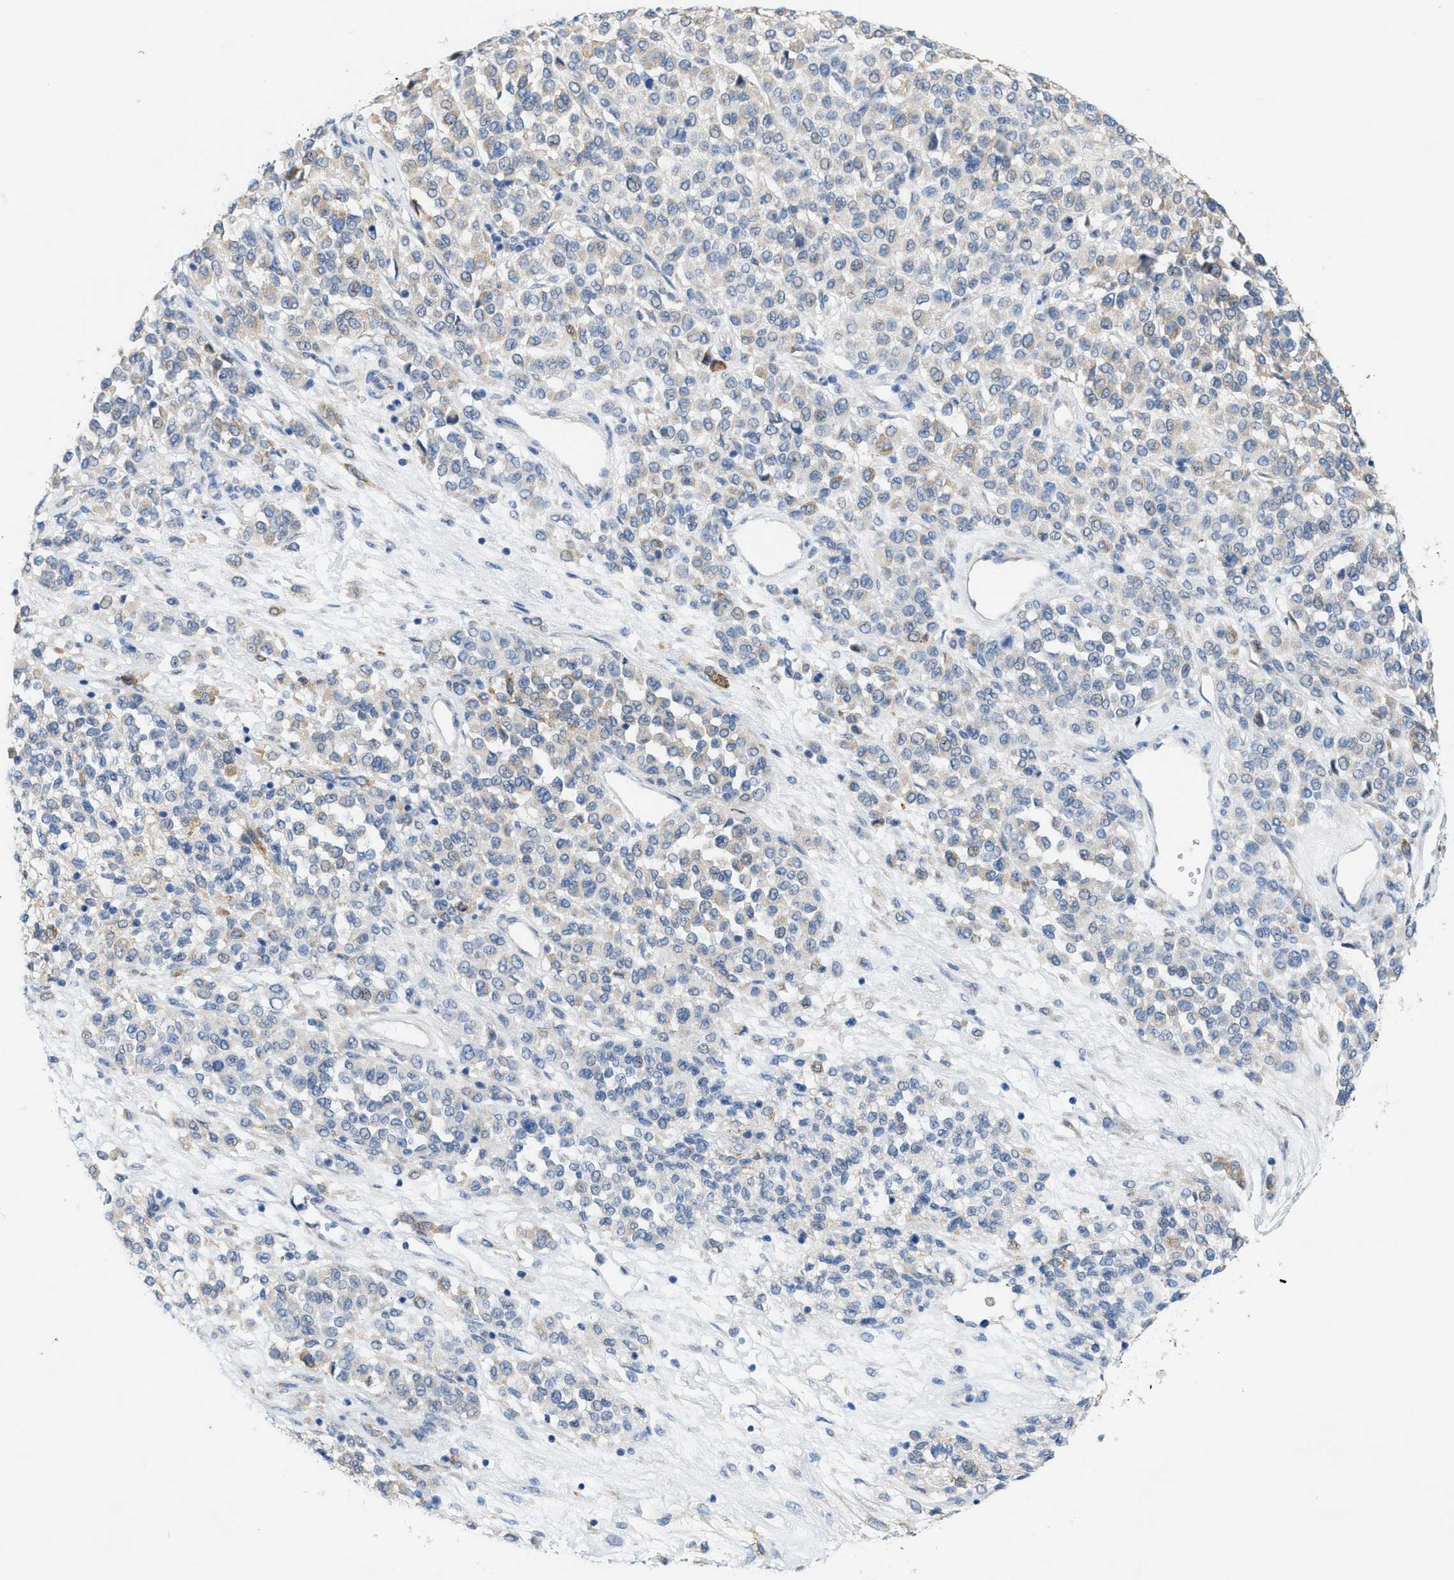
{"staining": {"intensity": "negative", "quantity": "none", "location": "none"}, "tissue": "melanoma", "cell_type": "Tumor cells", "image_type": "cancer", "snomed": [{"axis": "morphology", "description": "Malignant melanoma, Metastatic site"}, {"axis": "topography", "description": "Pancreas"}], "caption": "Immunohistochemistry (IHC) image of neoplastic tissue: malignant melanoma (metastatic site) stained with DAB (3,3'-diaminobenzidine) displays no significant protein staining in tumor cells.", "gene": "KIFC3", "patient": {"sex": "female", "age": 30}}